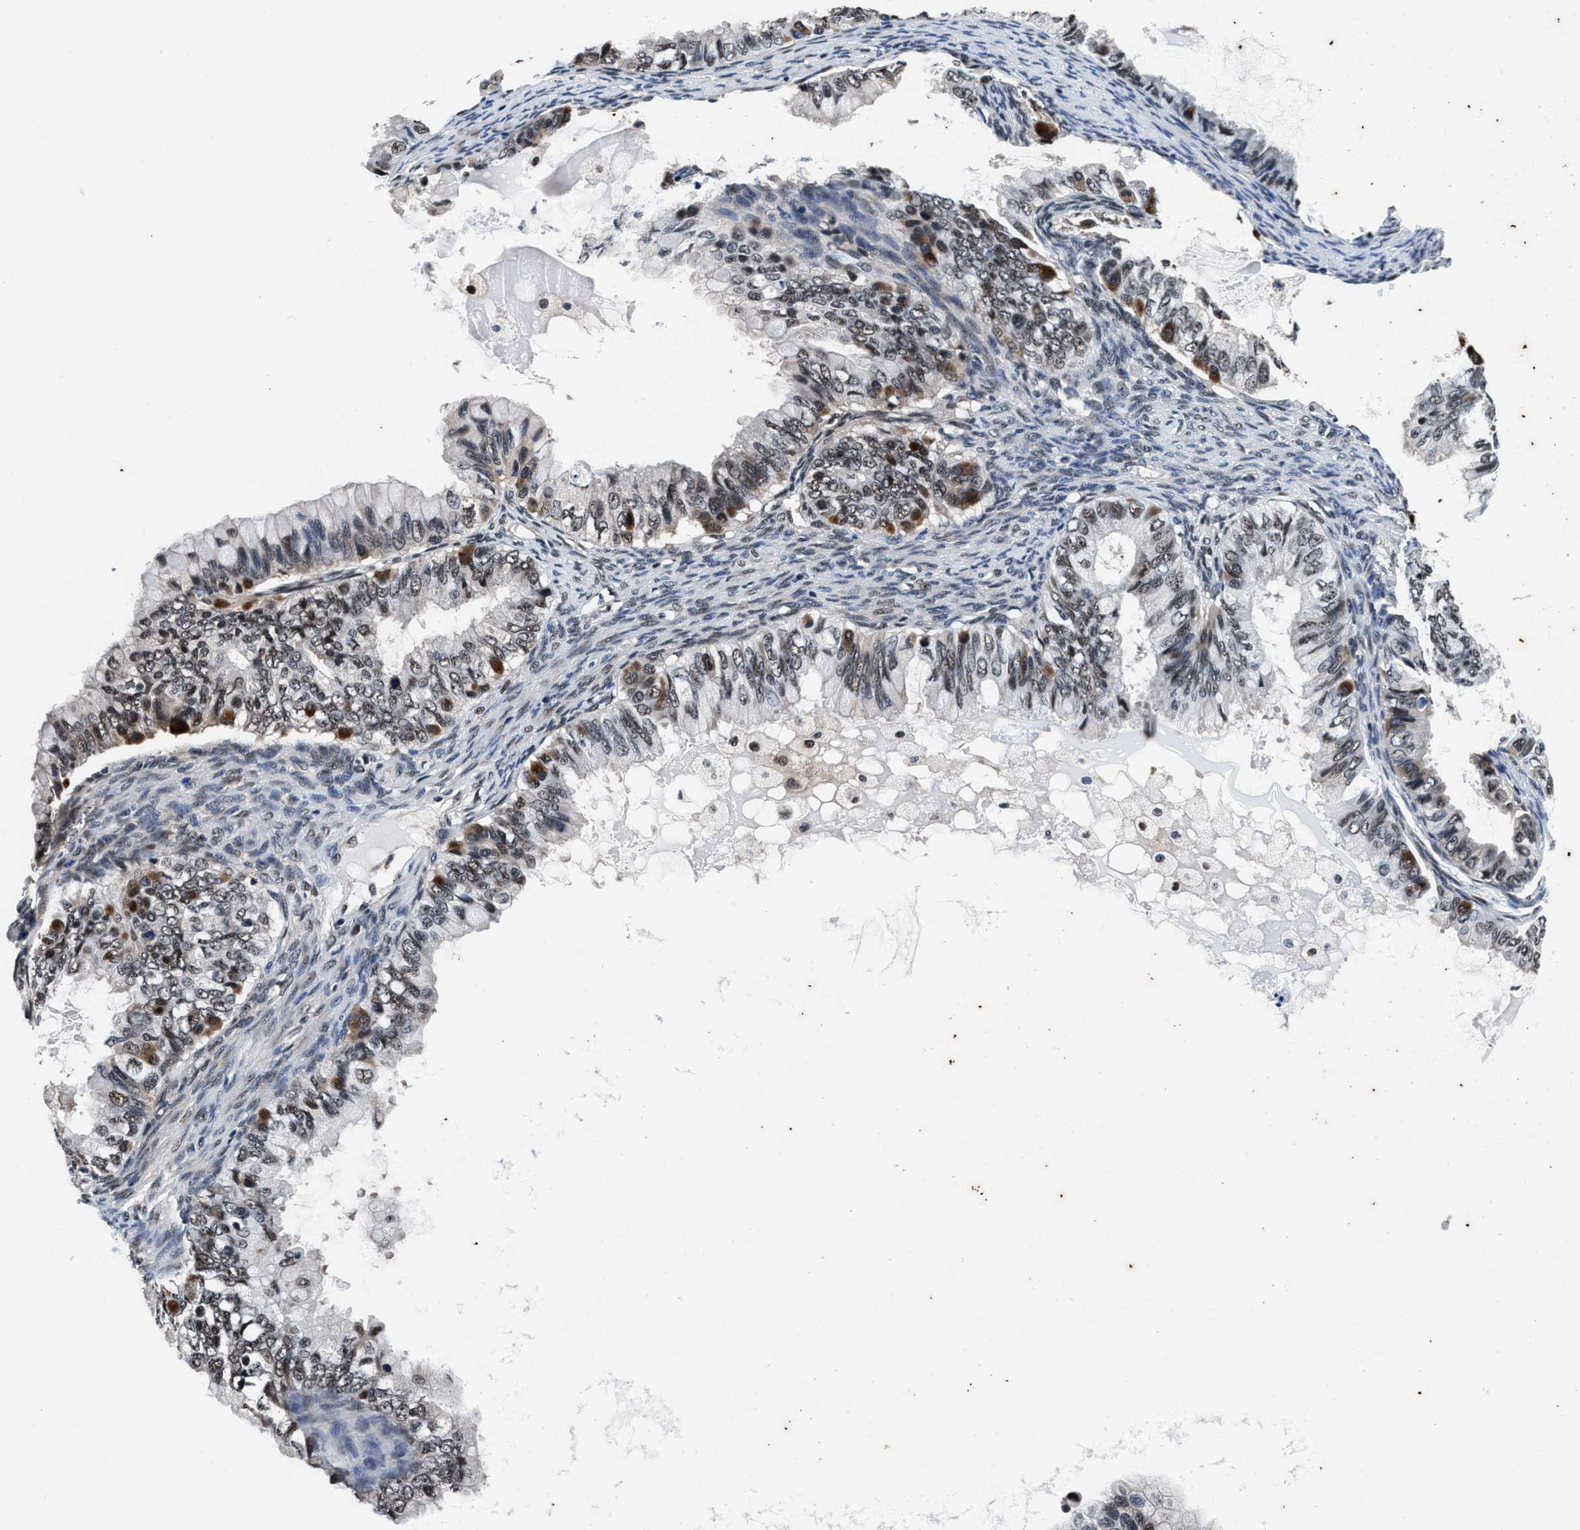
{"staining": {"intensity": "moderate", "quantity": "<25%", "location": "cytoplasmic/membranous,nuclear"}, "tissue": "ovarian cancer", "cell_type": "Tumor cells", "image_type": "cancer", "snomed": [{"axis": "morphology", "description": "Cystadenocarcinoma, mucinous, NOS"}, {"axis": "topography", "description": "Ovary"}], "caption": "This micrograph demonstrates immunohistochemistry staining of human ovarian cancer, with low moderate cytoplasmic/membranous and nuclear staining in approximately <25% of tumor cells.", "gene": "USP16", "patient": {"sex": "female", "age": 80}}